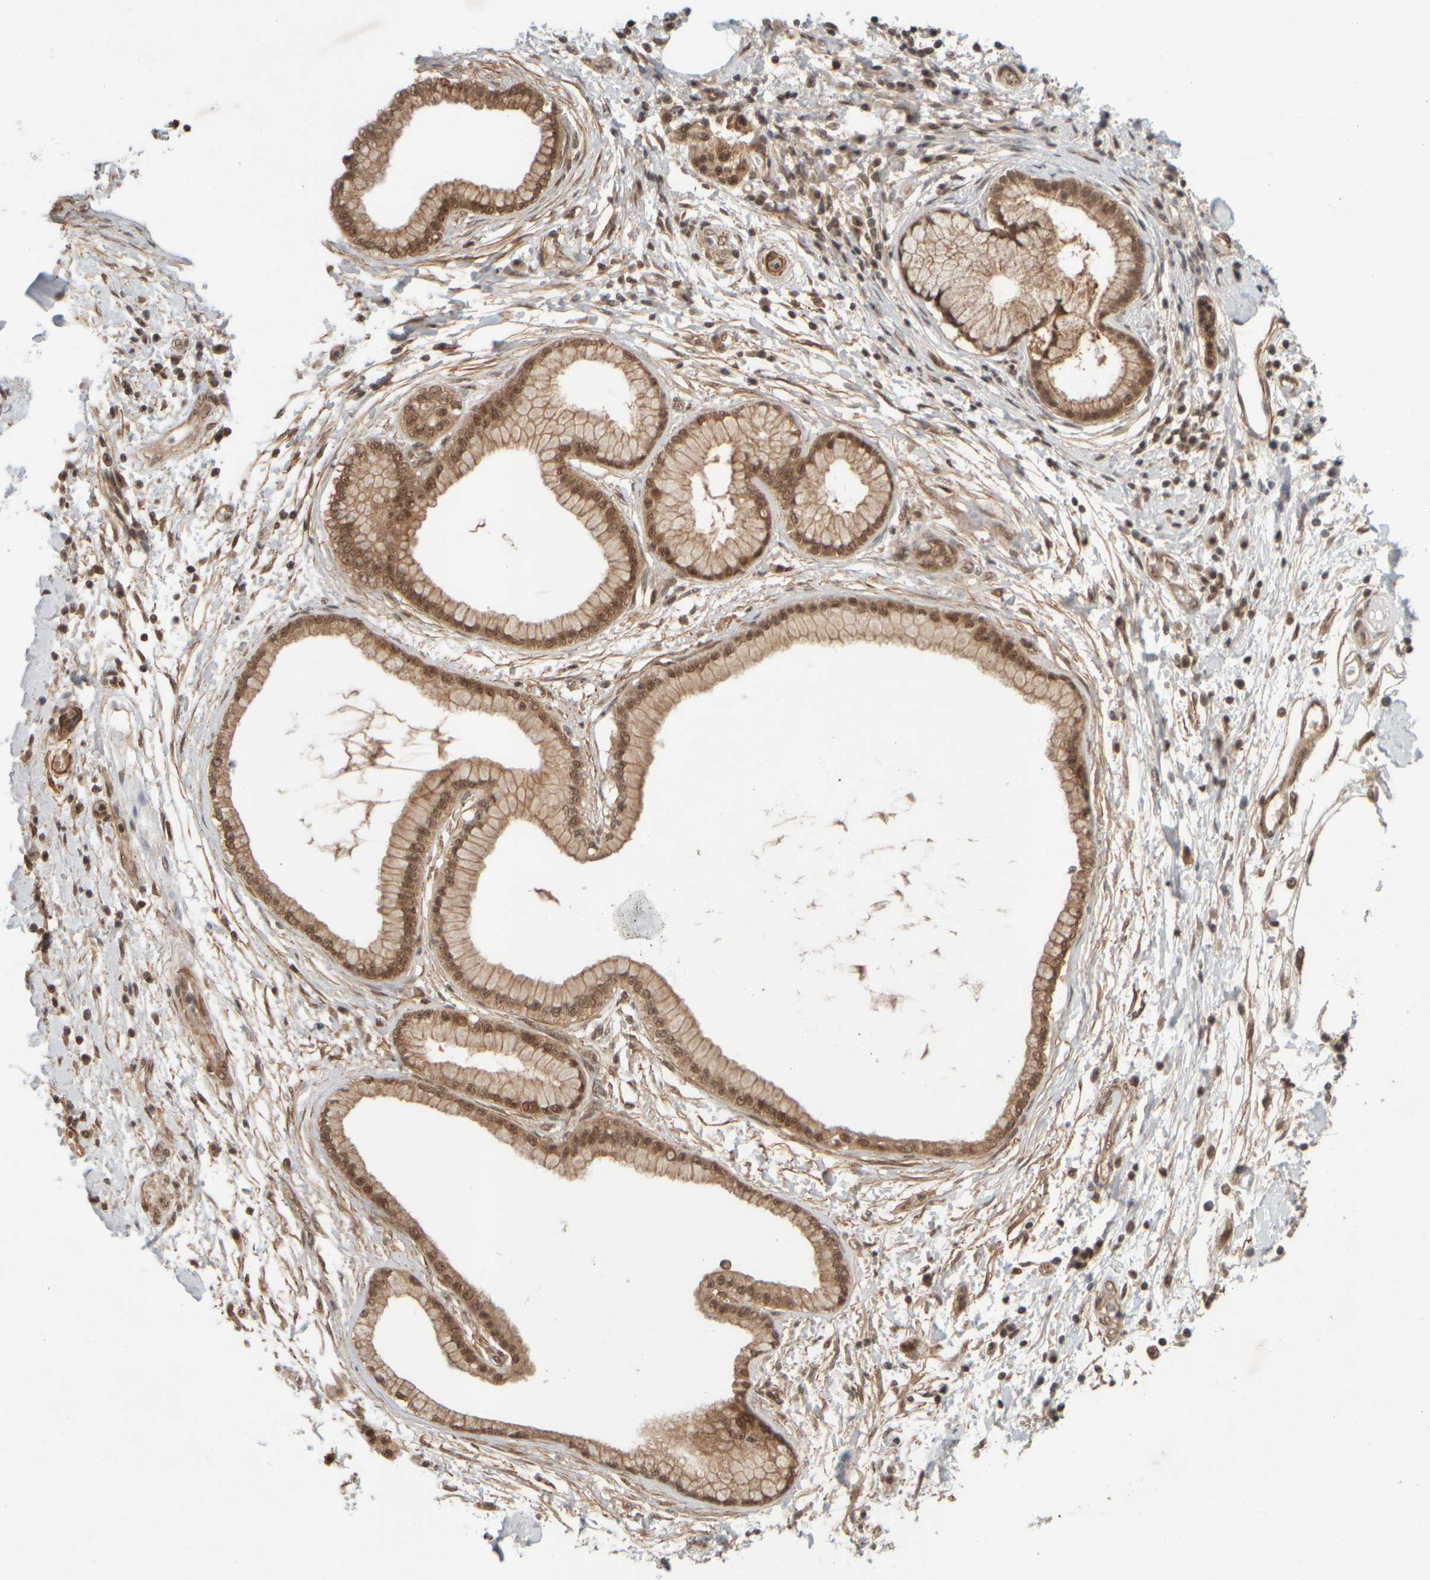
{"staining": {"intensity": "weak", "quantity": ">75%", "location": "cytoplasmic/membranous,nuclear"}, "tissue": "pancreatic cancer", "cell_type": "Tumor cells", "image_type": "cancer", "snomed": [{"axis": "morphology", "description": "Normal tissue, NOS"}, {"axis": "morphology", "description": "Adenocarcinoma, NOS"}, {"axis": "topography", "description": "Pancreas"}], "caption": "Pancreatic cancer (adenocarcinoma) was stained to show a protein in brown. There is low levels of weak cytoplasmic/membranous and nuclear staining in about >75% of tumor cells.", "gene": "SYNRG", "patient": {"sex": "female", "age": 71}}